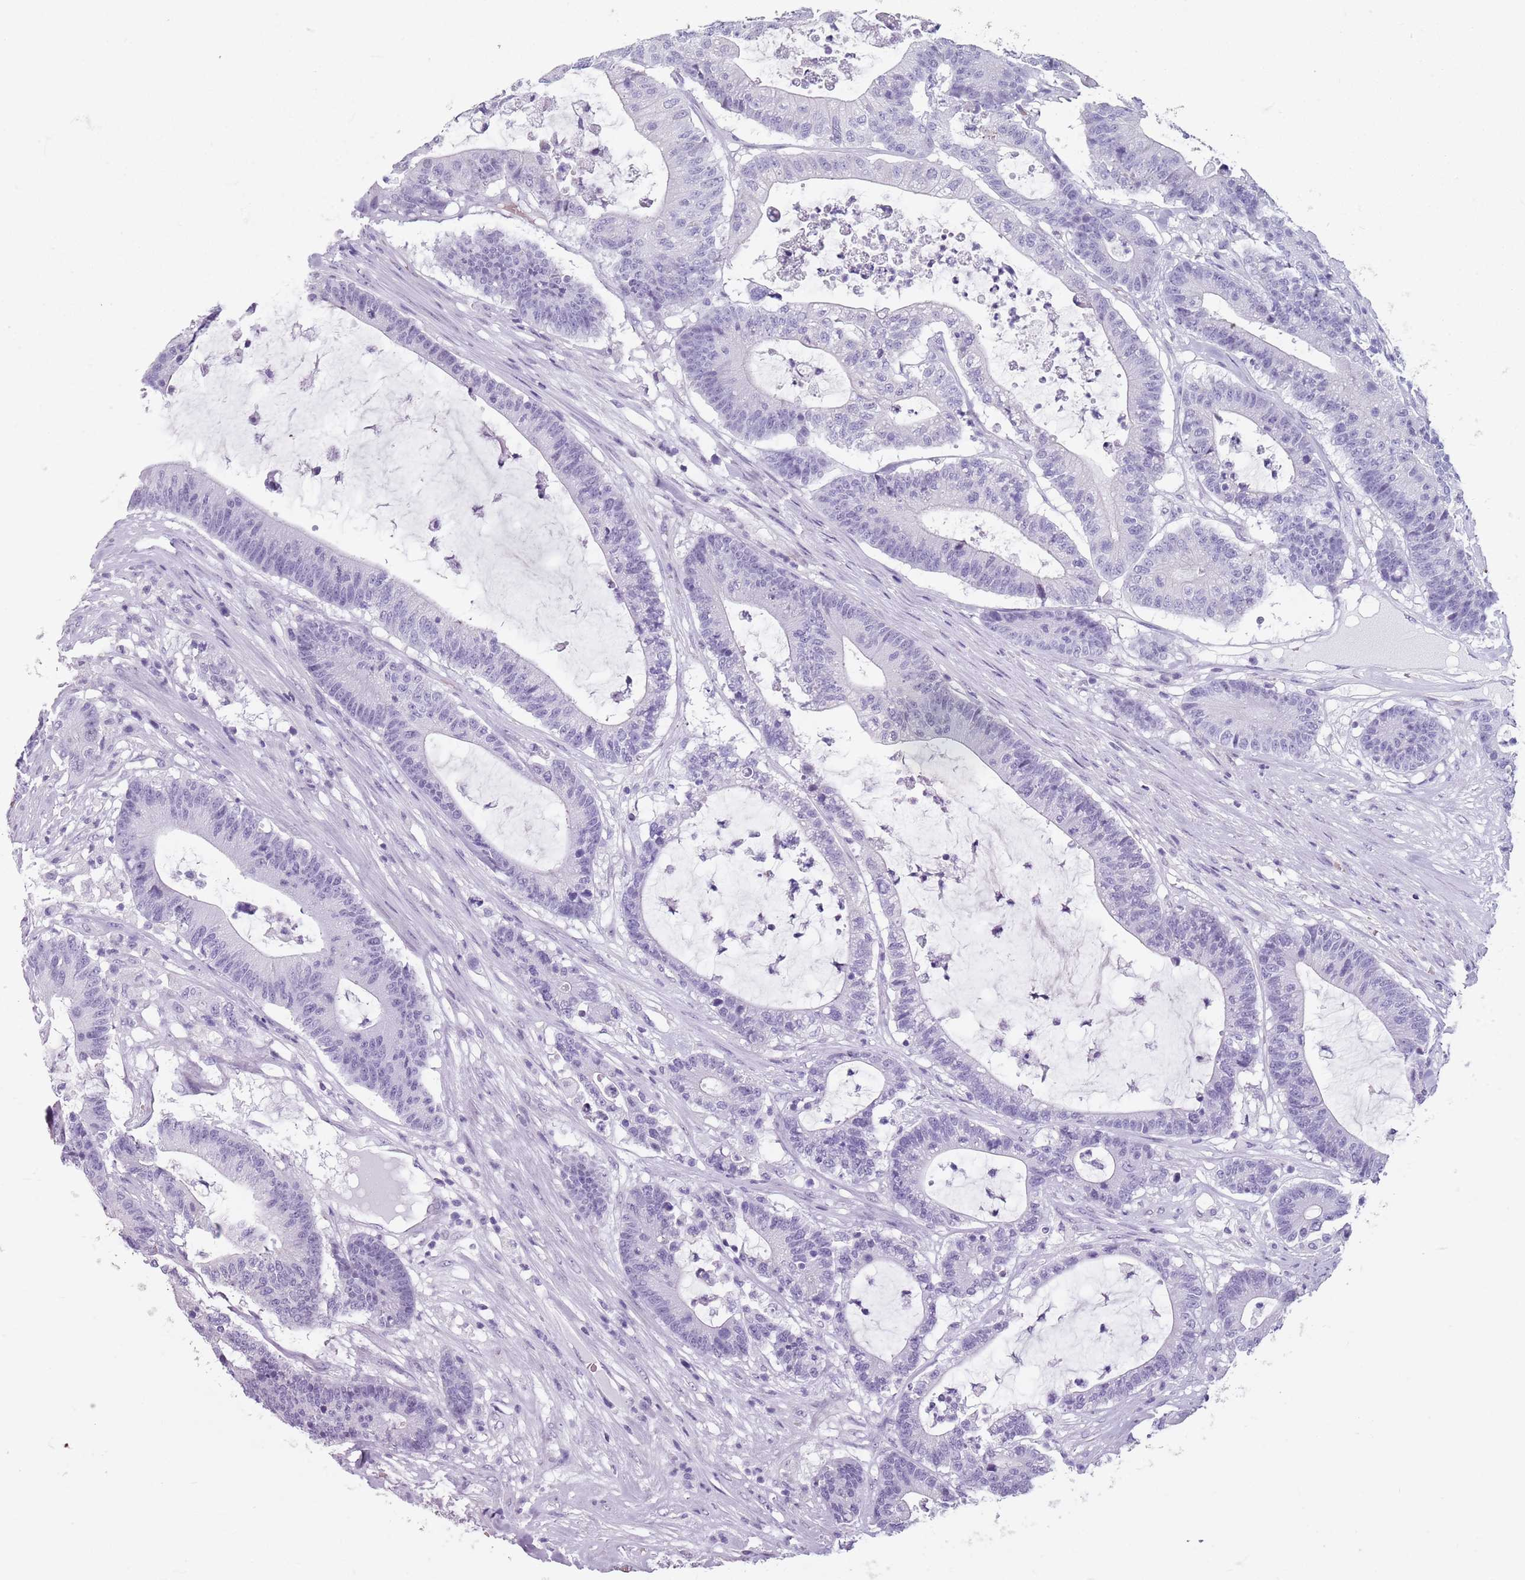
{"staining": {"intensity": "negative", "quantity": "none", "location": "none"}, "tissue": "colorectal cancer", "cell_type": "Tumor cells", "image_type": "cancer", "snomed": [{"axis": "morphology", "description": "Adenocarcinoma, NOS"}, {"axis": "topography", "description": "Colon"}], "caption": "Tumor cells show no significant protein positivity in colorectal cancer (adenocarcinoma). The staining was performed using DAB to visualize the protein expression in brown, while the nuclei were stained in blue with hematoxylin (Magnification: 20x).", "gene": "SPESP1", "patient": {"sex": "female", "age": 84}}